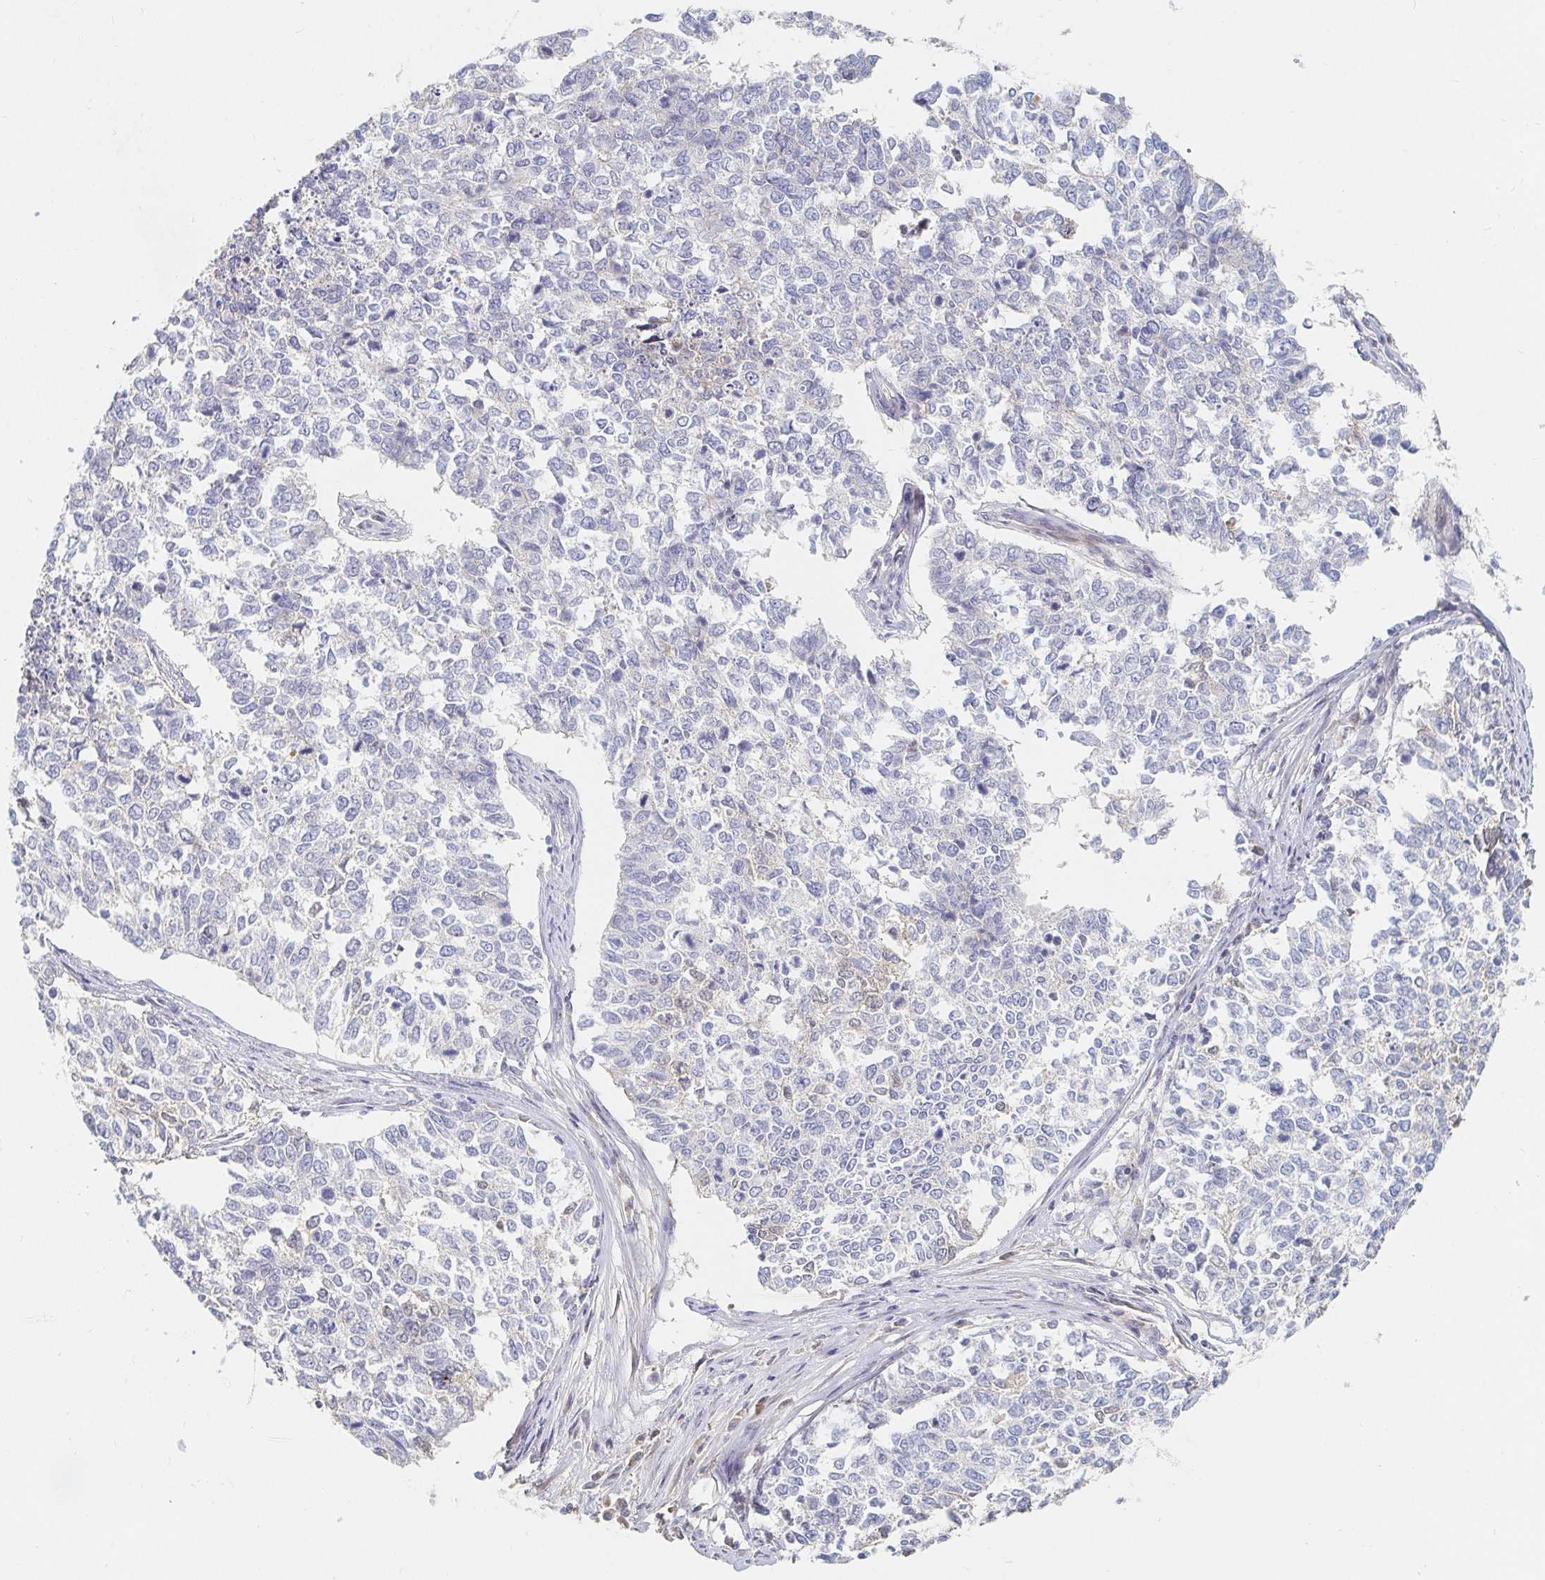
{"staining": {"intensity": "negative", "quantity": "none", "location": "none"}, "tissue": "cervical cancer", "cell_type": "Tumor cells", "image_type": "cancer", "snomed": [{"axis": "morphology", "description": "Adenocarcinoma, NOS"}, {"axis": "topography", "description": "Cervix"}], "caption": "A photomicrograph of human cervical cancer is negative for staining in tumor cells.", "gene": "NME9", "patient": {"sex": "female", "age": 63}}